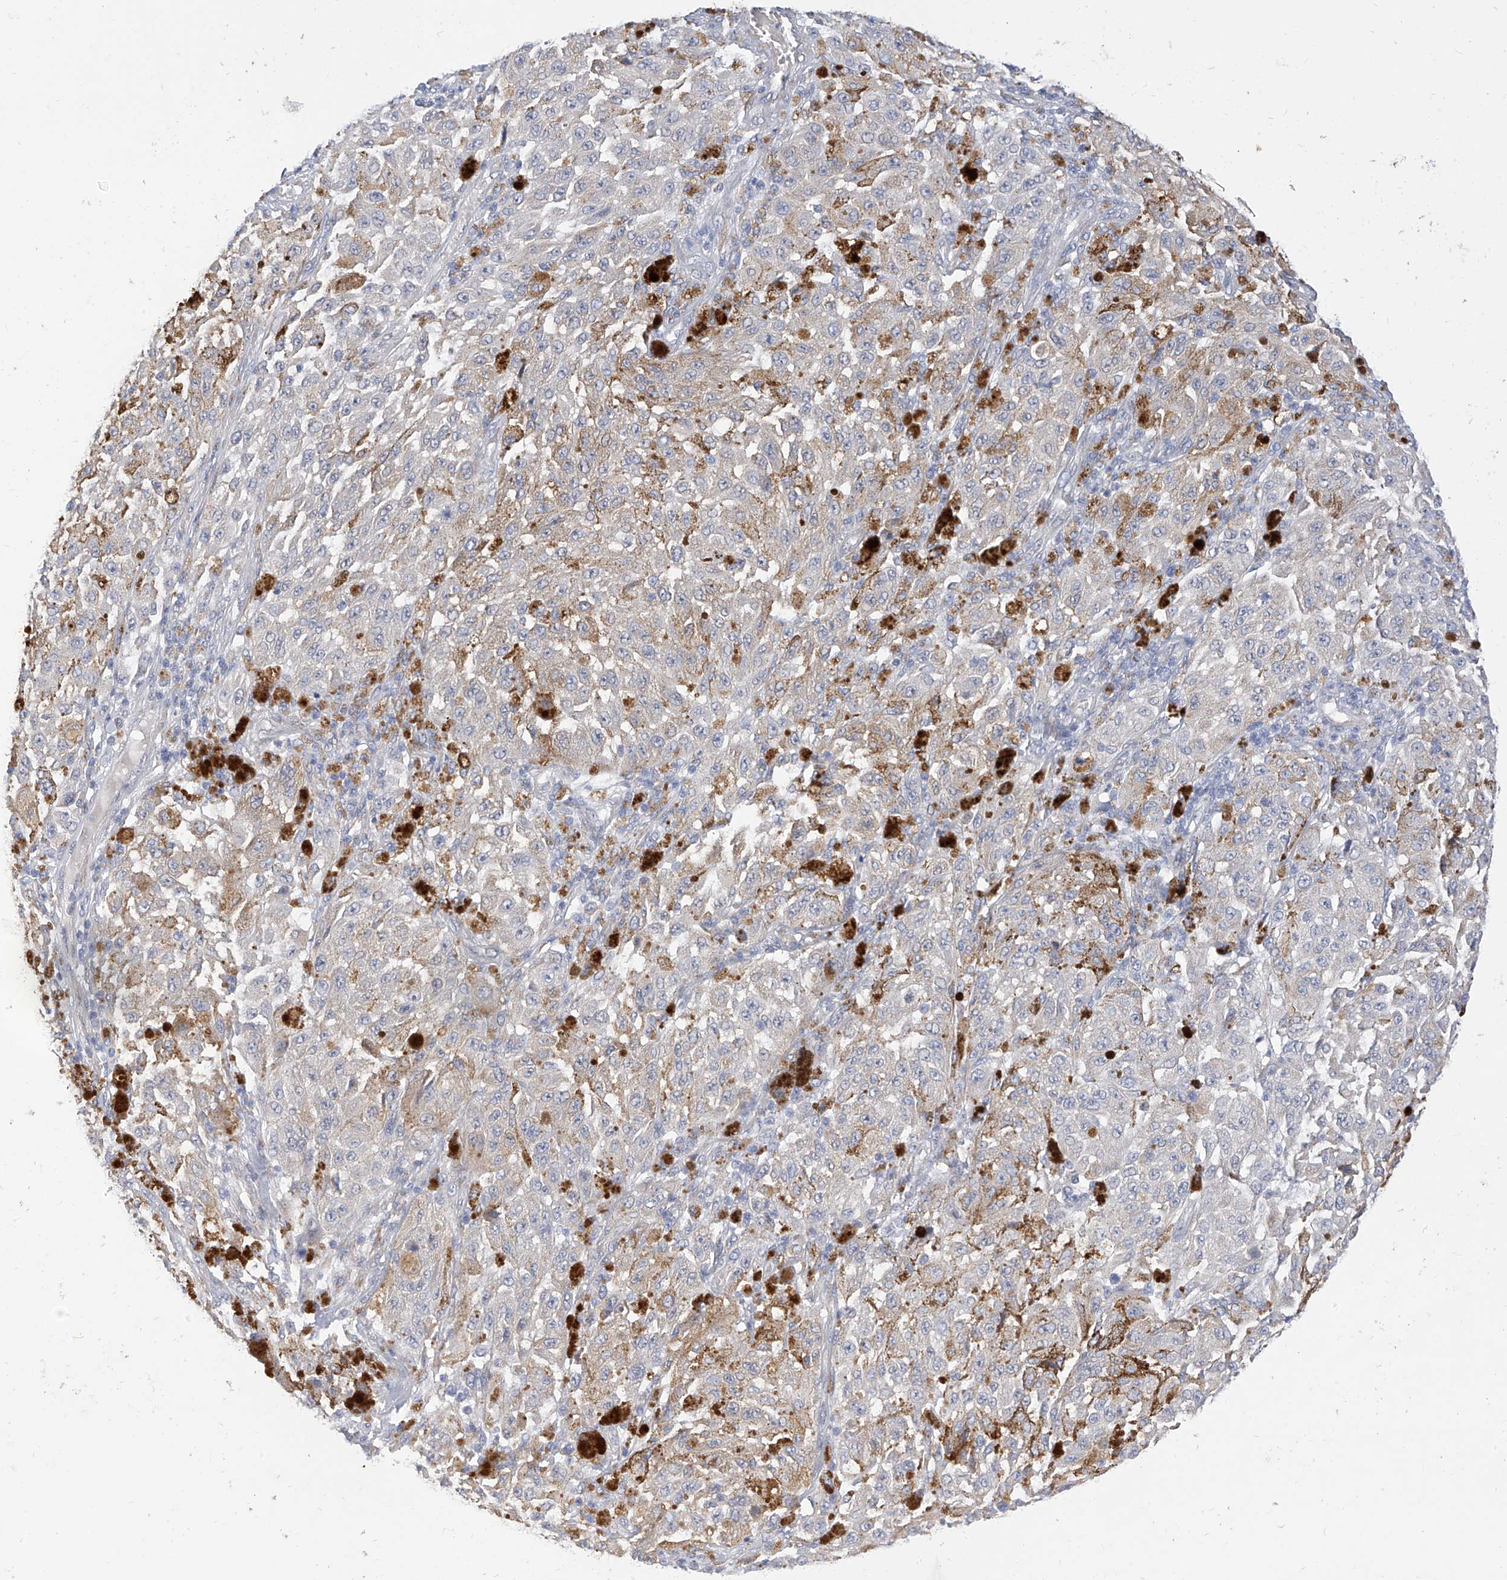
{"staining": {"intensity": "negative", "quantity": "none", "location": "none"}, "tissue": "melanoma", "cell_type": "Tumor cells", "image_type": "cancer", "snomed": [{"axis": "morphology", "description": "Malignant melanoma, NOS"}, {"axis": "topography", "description": "Skin"}], "caption": "Photomicrograph shows no significant protein positivity in tumor cells of melanoma.", "gene": "RASA2", "patient": {"sex": "female", "age": 64}}